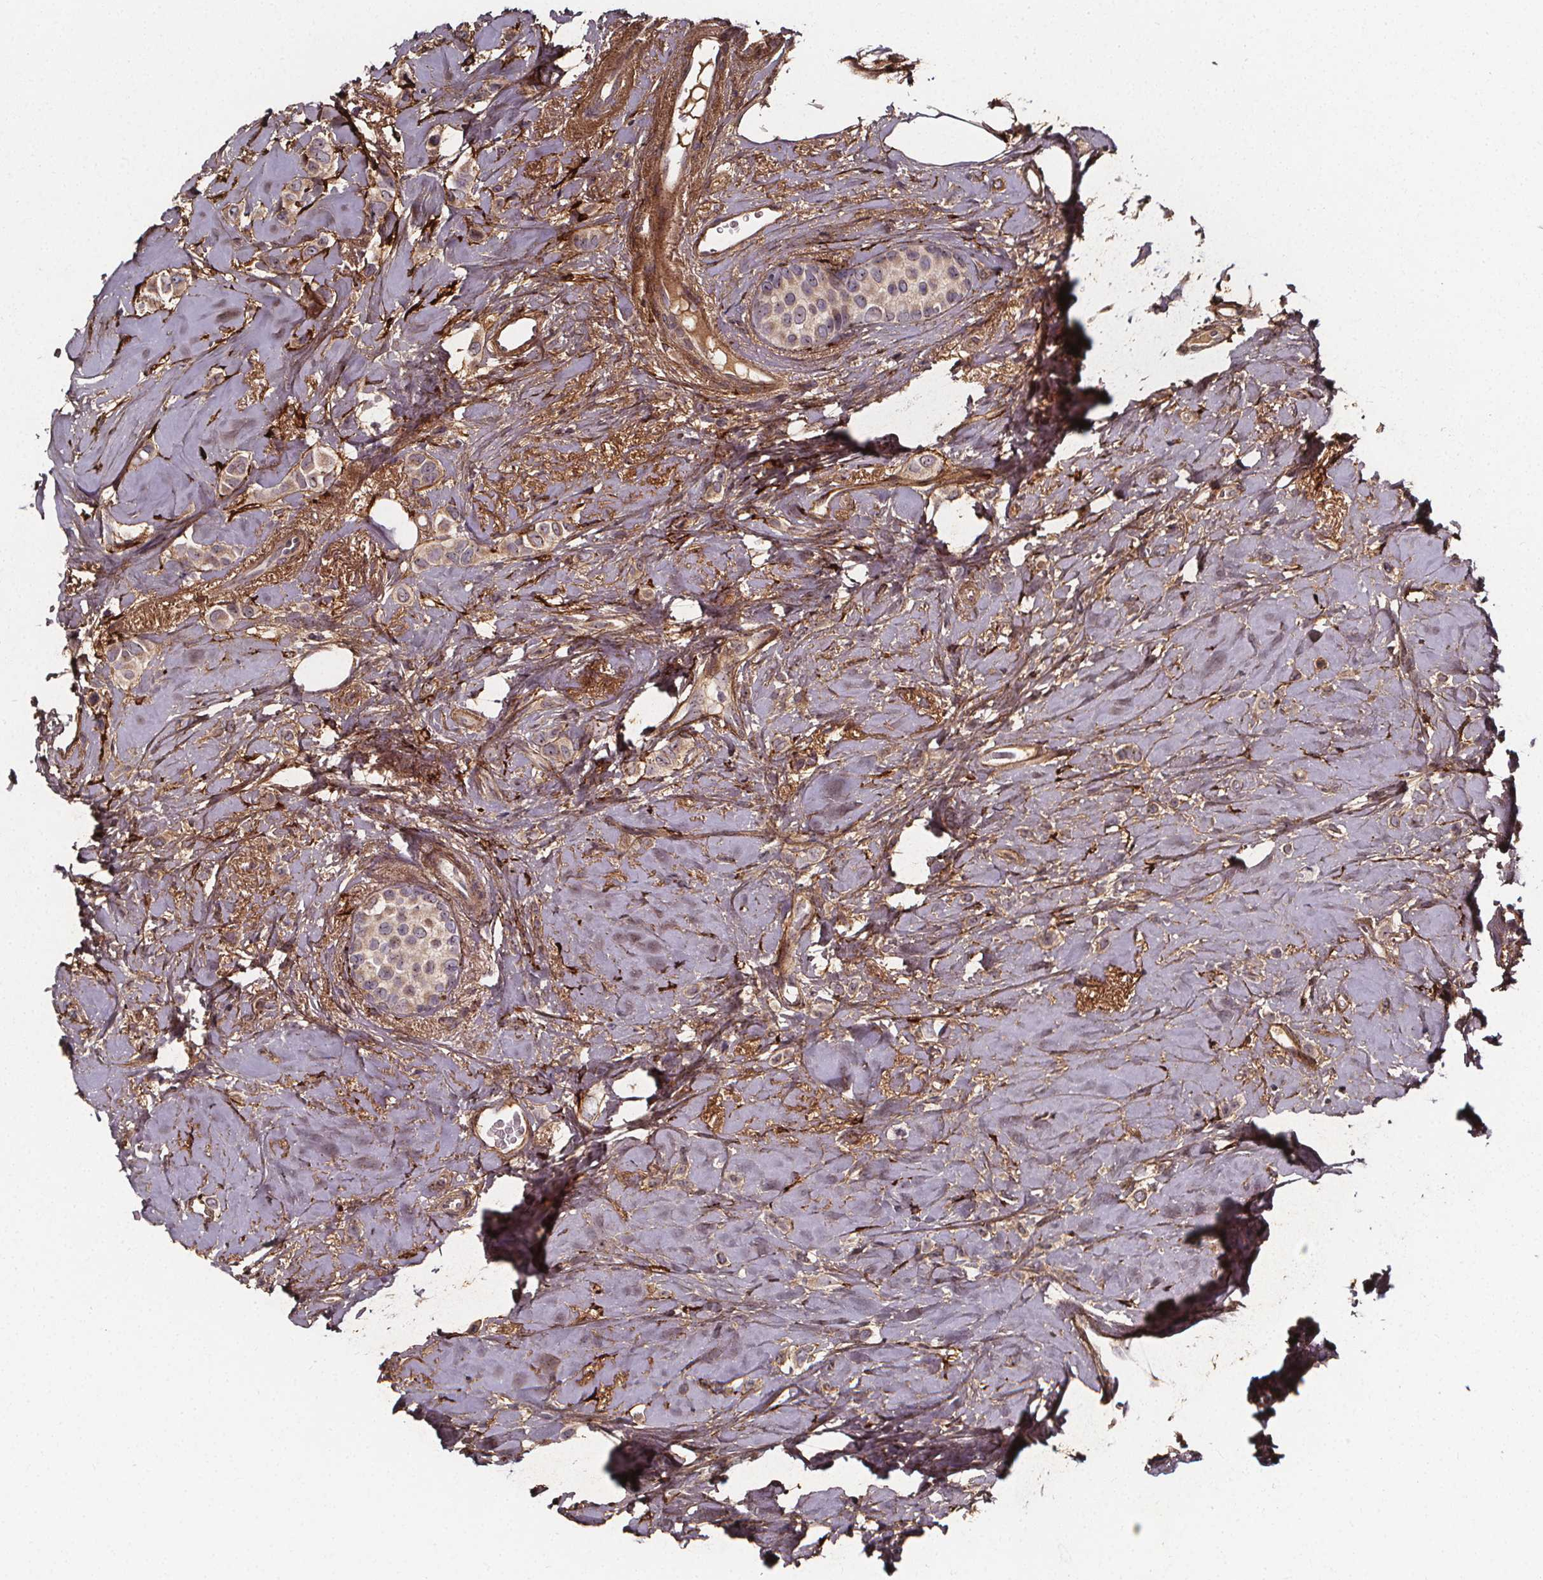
{"staining": {"intensity": "weak", "quantity": "25%-75%", "location": "cytoplasmic/membranous"}, "tissue": "breast cancer", "cell_type": "Tumor cells", "image_type": "cancer", "snomed": [{"axis": "morphology", "description": "Lobular carcinoma"}, {"axis": "topography", "description": "Breast"}], "caption": "A micrograph showing weak cytoplasmic/membranous staining in approximately 25%-75% of tumor cells in breast lobular carcinoma, as visualized by brown immunohistochemical staining.", "gene": "AEBP1", "patient": {"sex": "female", "age": 66}}